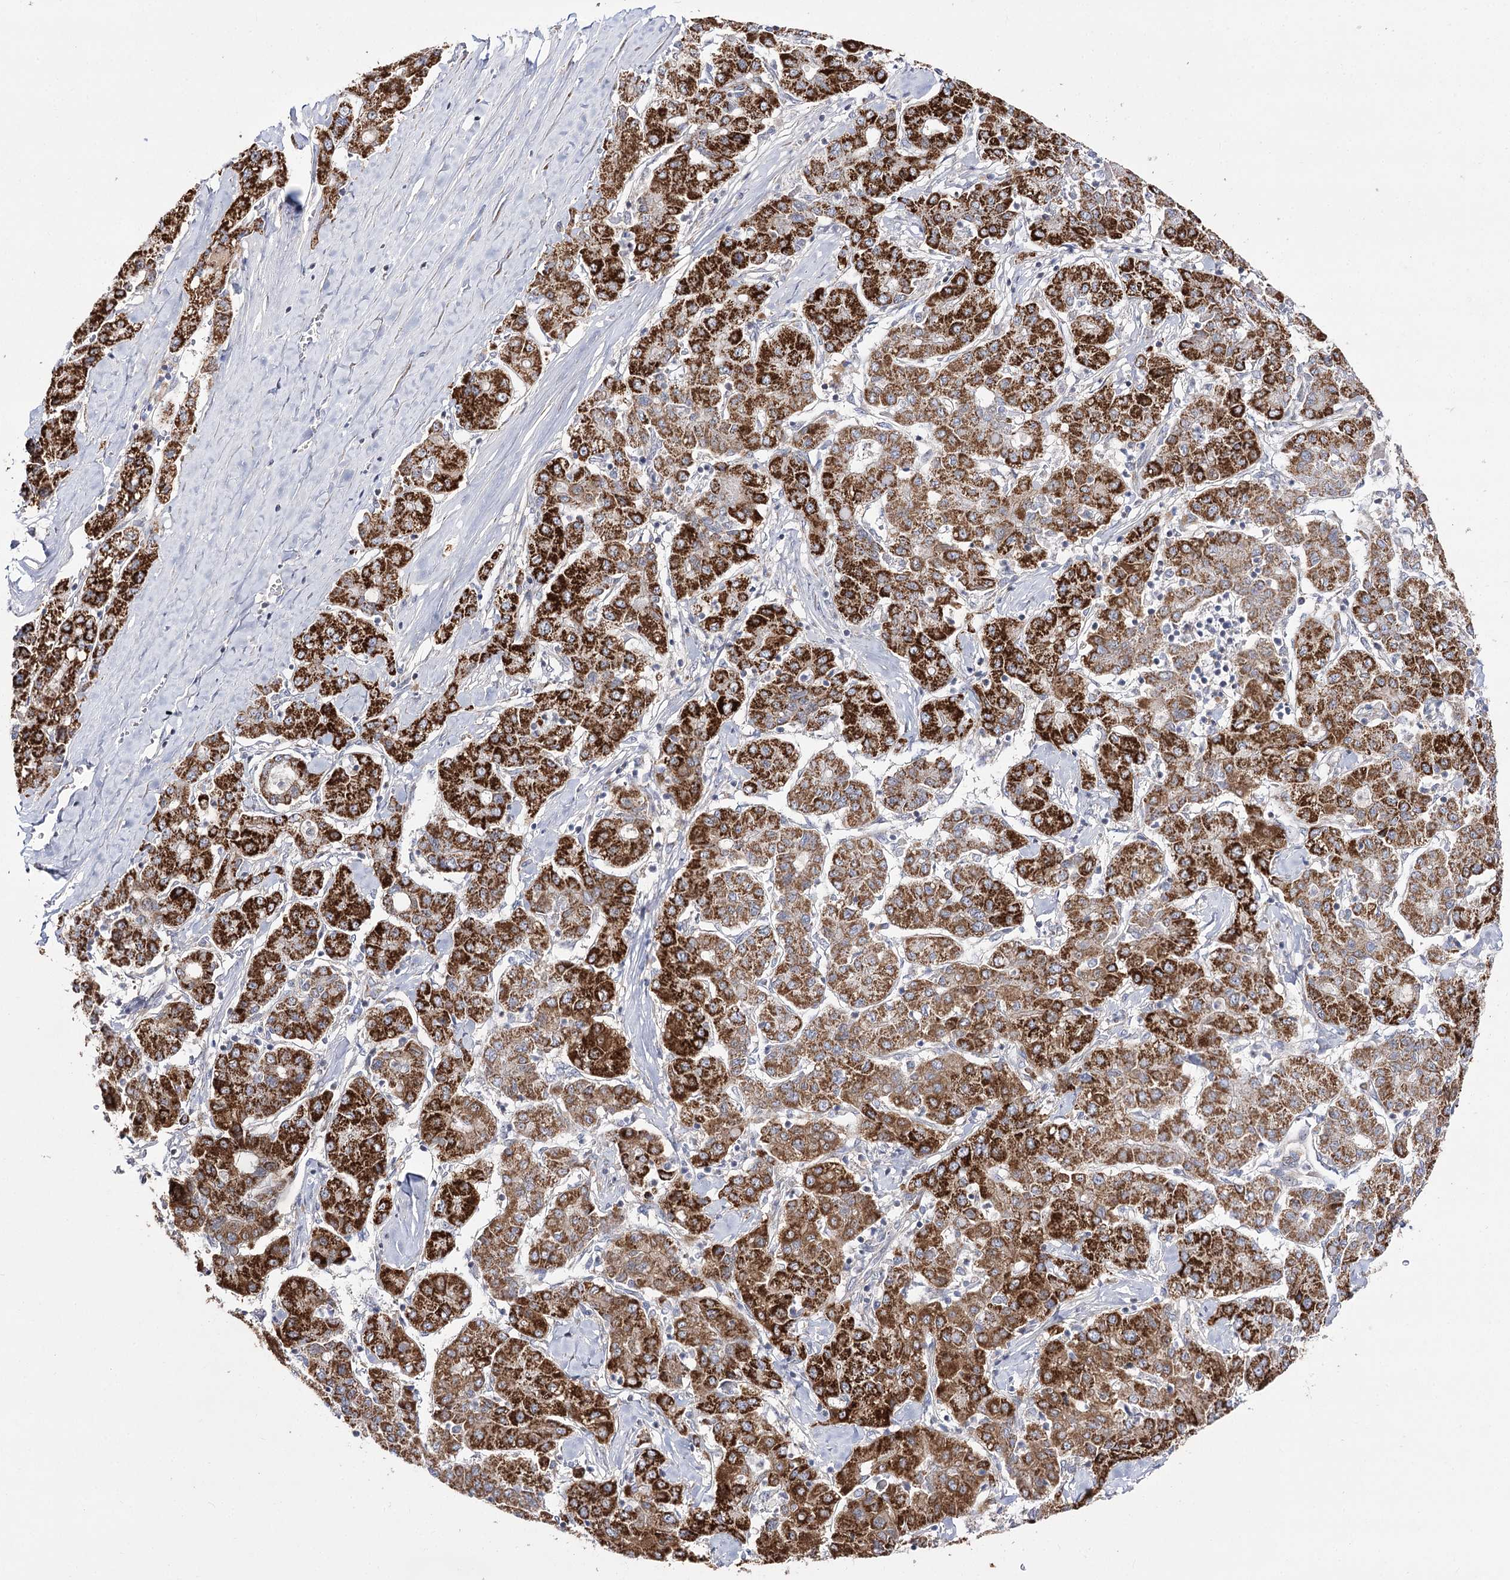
{"staining": {"intensity": "strong", "quantity": ">75%", "location": "cytoplasmic/membranous"}, "tissue": "liver cancer", "cell_type": "Tumor cells", "image_type": "cancer", "snomed": [{"axis": "morphology", "description": "Carcinoma, Hepatocellular, NOS"}, {"axis": "topography", "description": "Liver"}], "caption": "Immunohistochemistry (IHC) photomicrograph of neoplastic tissue: liver cancer (hepatocellular carcinoma) stained using IHC exhibits high levels of strong protein expression localized specifically in the cytoplasmic/membranous of tumor cells, appearing as a cytoplasmic/membranous brown color.", "gene": "NADK2", "patient": {"sex": "male", "age": 65}}